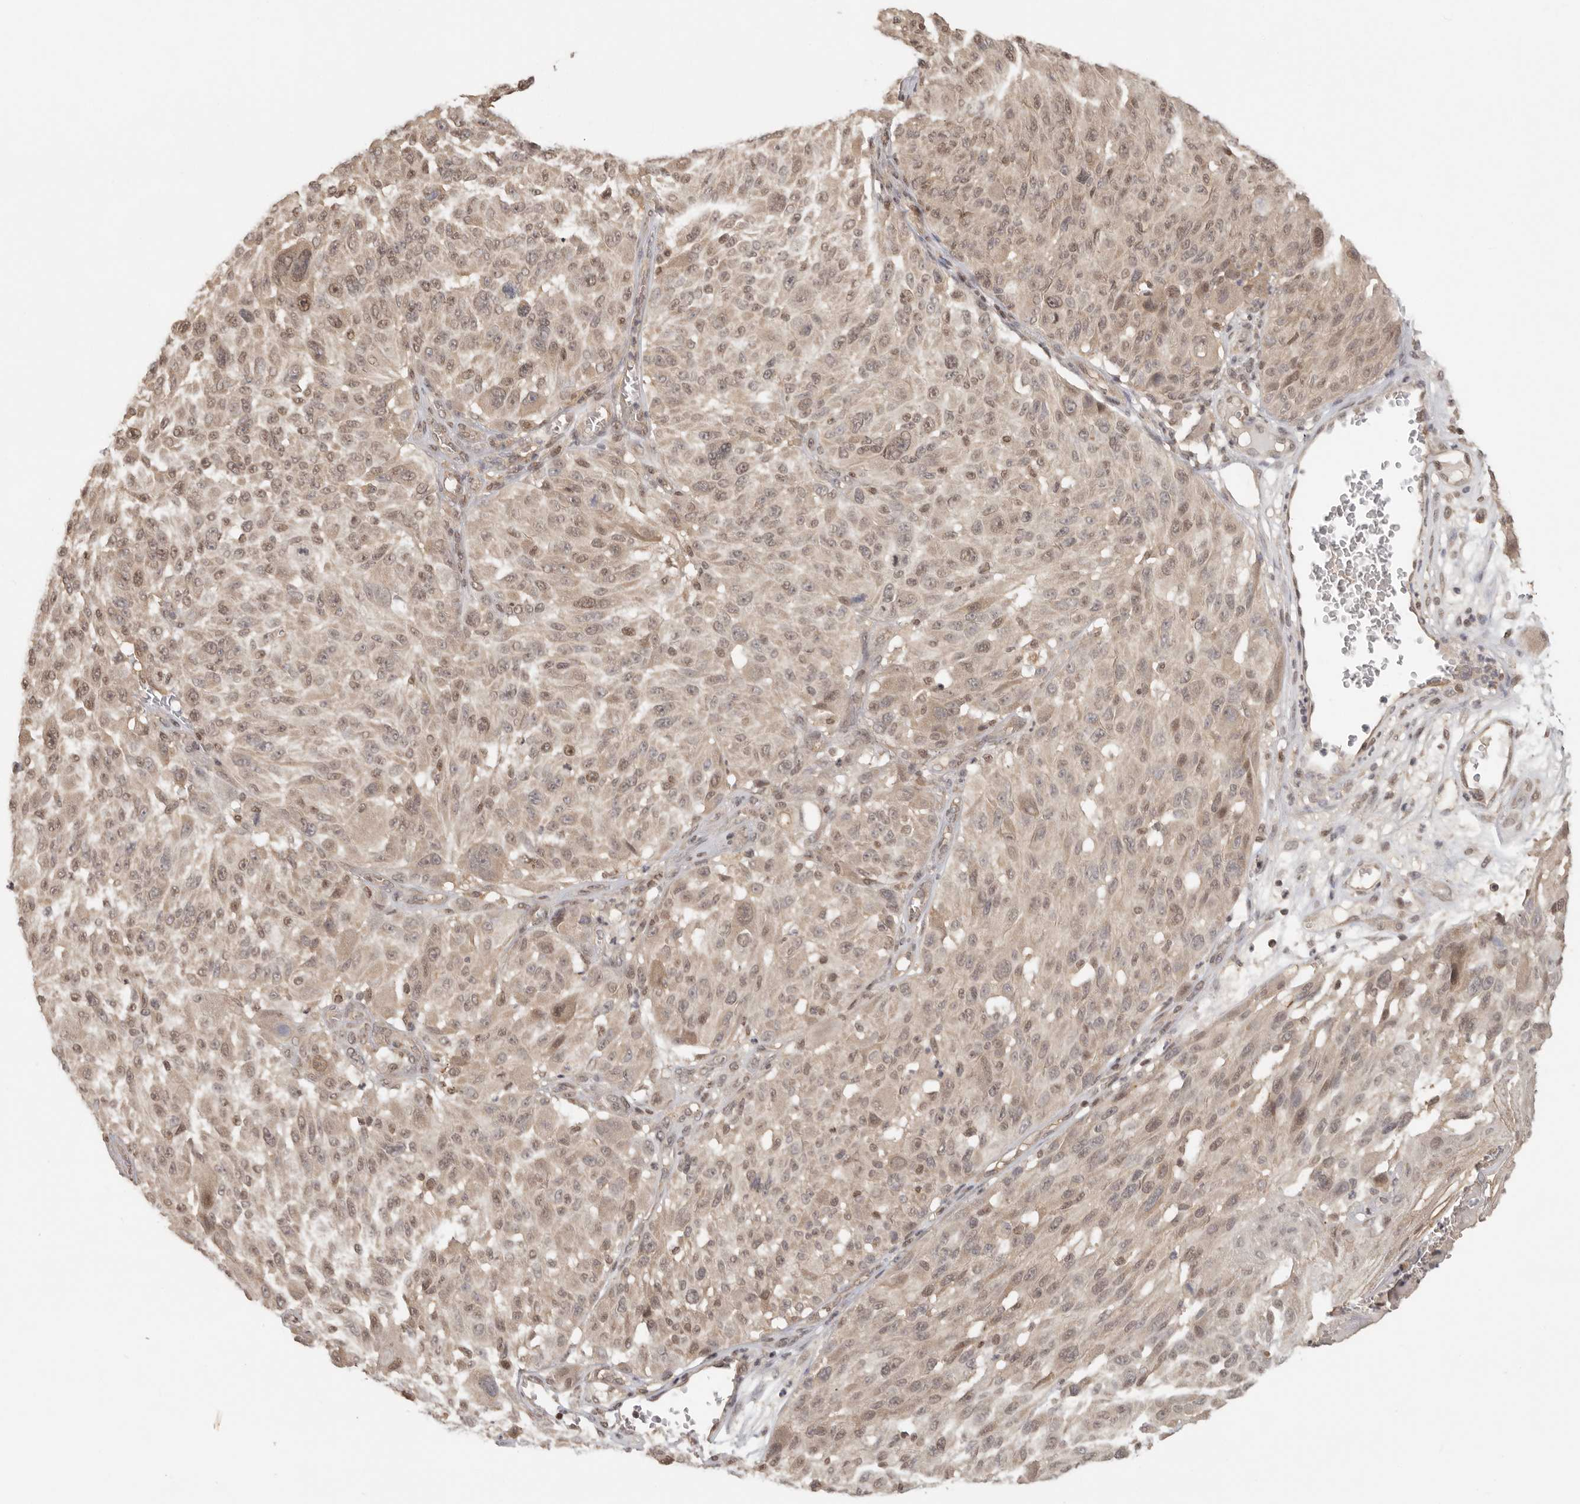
{"staining": {"intensity": "moderate", "quantity": ">75%", "location": "nuclear"}, "tissue": "melanoma", "cell_type": "Tumor cells", "image_type": "cancer", "snomed": [{"axis": "morphology", "description": "Malignant melanoma, NOS"}, {"axis": "topography", "description": "Skin"}], "caption": "Human malignant melanoma stained with a brown dye shows moderate nuclear positive positivity in approximately >75% of tumor cells.", "gene": "PSMA5", "patient": {"sex": "male", "age": 83}}